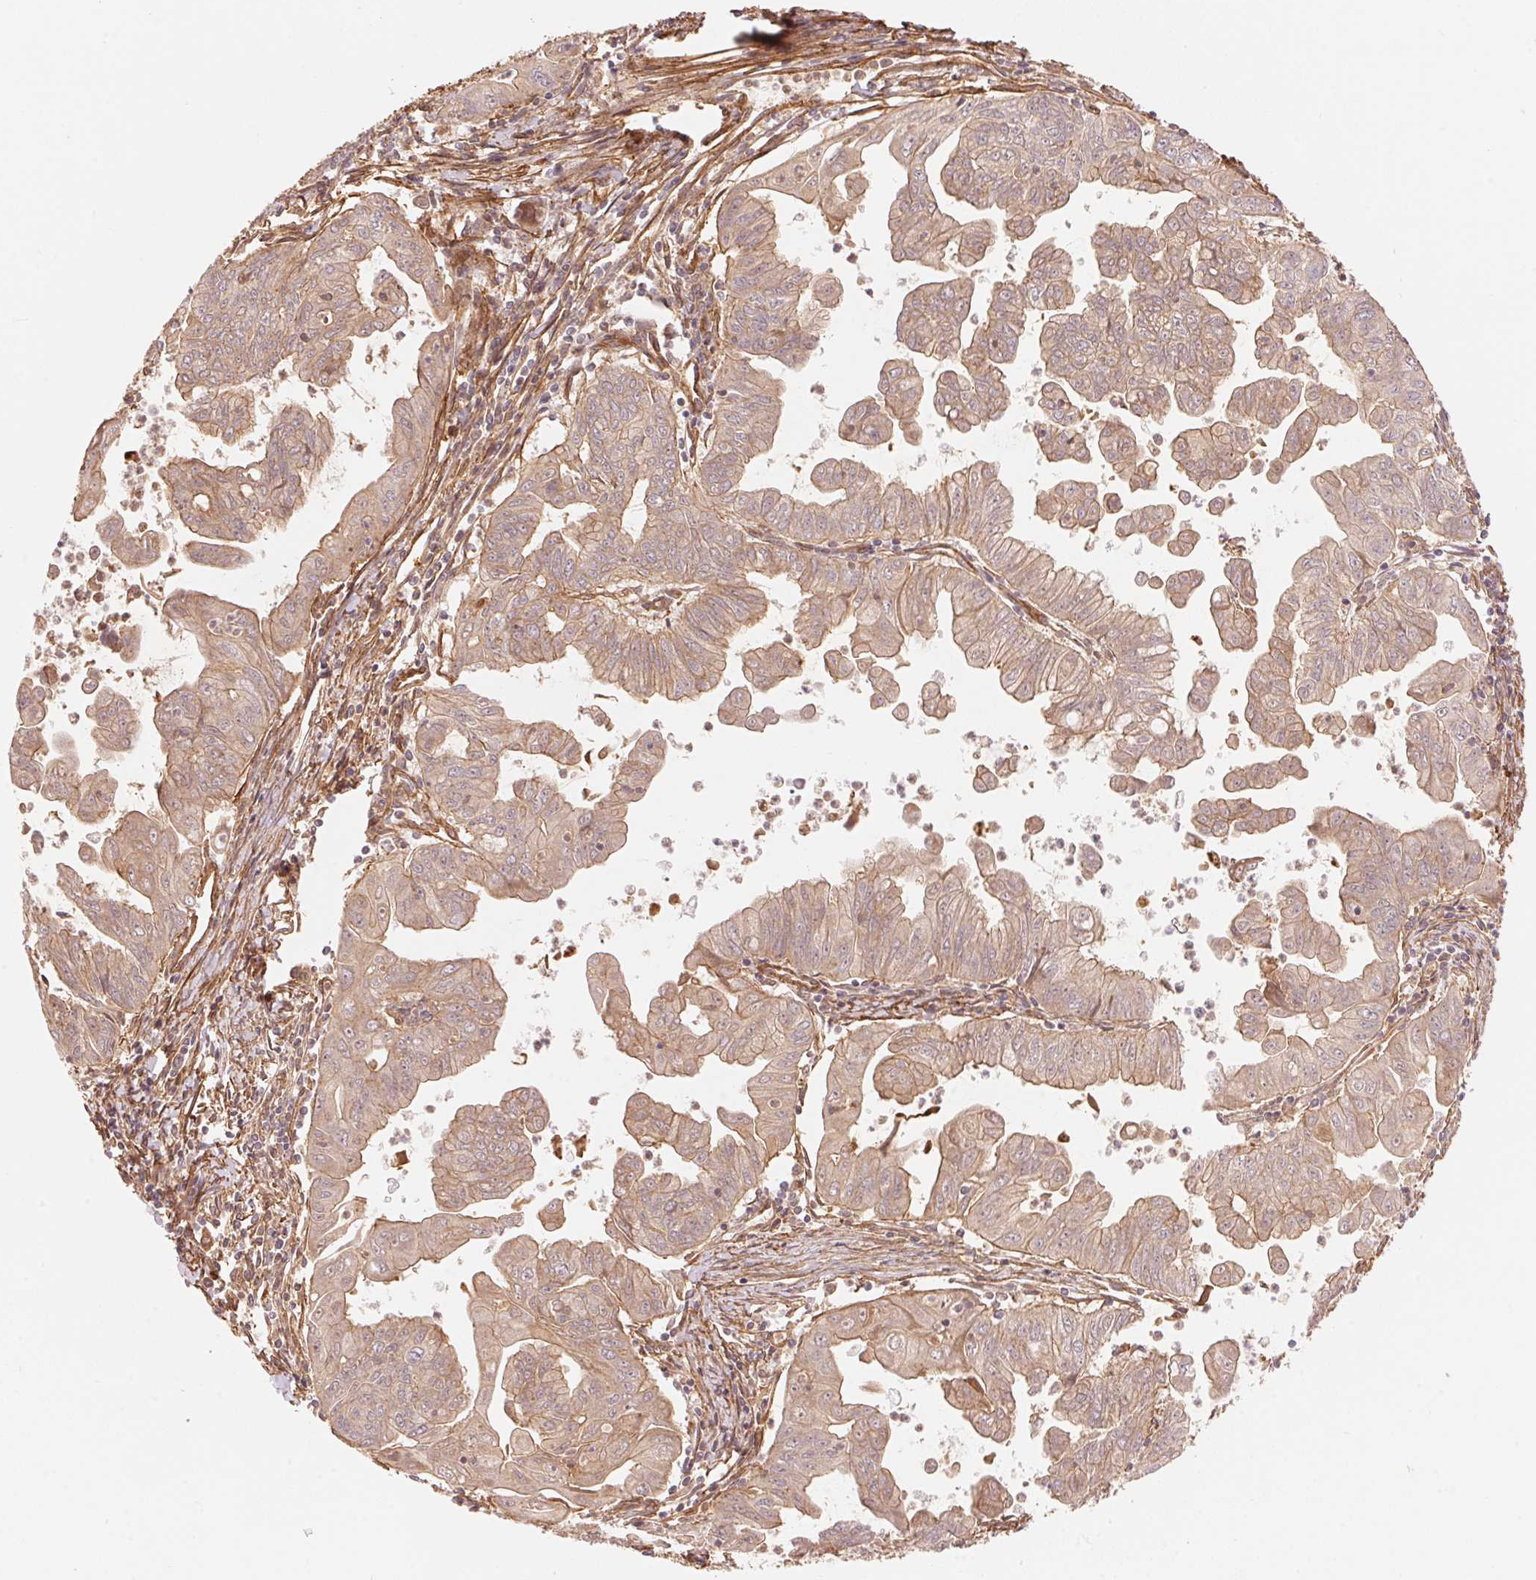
{"staining": {"intensity": "weak", "quantity": ">75%", "location": "cytoplasmic/membranous"}, "tissue": "stomach cancer", "cell_type": "Tumor cells", "image_type": "cancer", "snomed": [{"axis": "morphology", "description": "Adenocarcinoma, NOS"}, {"axis": "topography", "description": "Stomach, upper"}], "caption": "Stomach adenocarcinoma stained with immunohistochemistry (IHC) displays weak cytoplasmic/membranous staining in approximately >75% of tumor cells.", "gene": "TNIP2", "patient": {"sex": "male", "age": 80}}